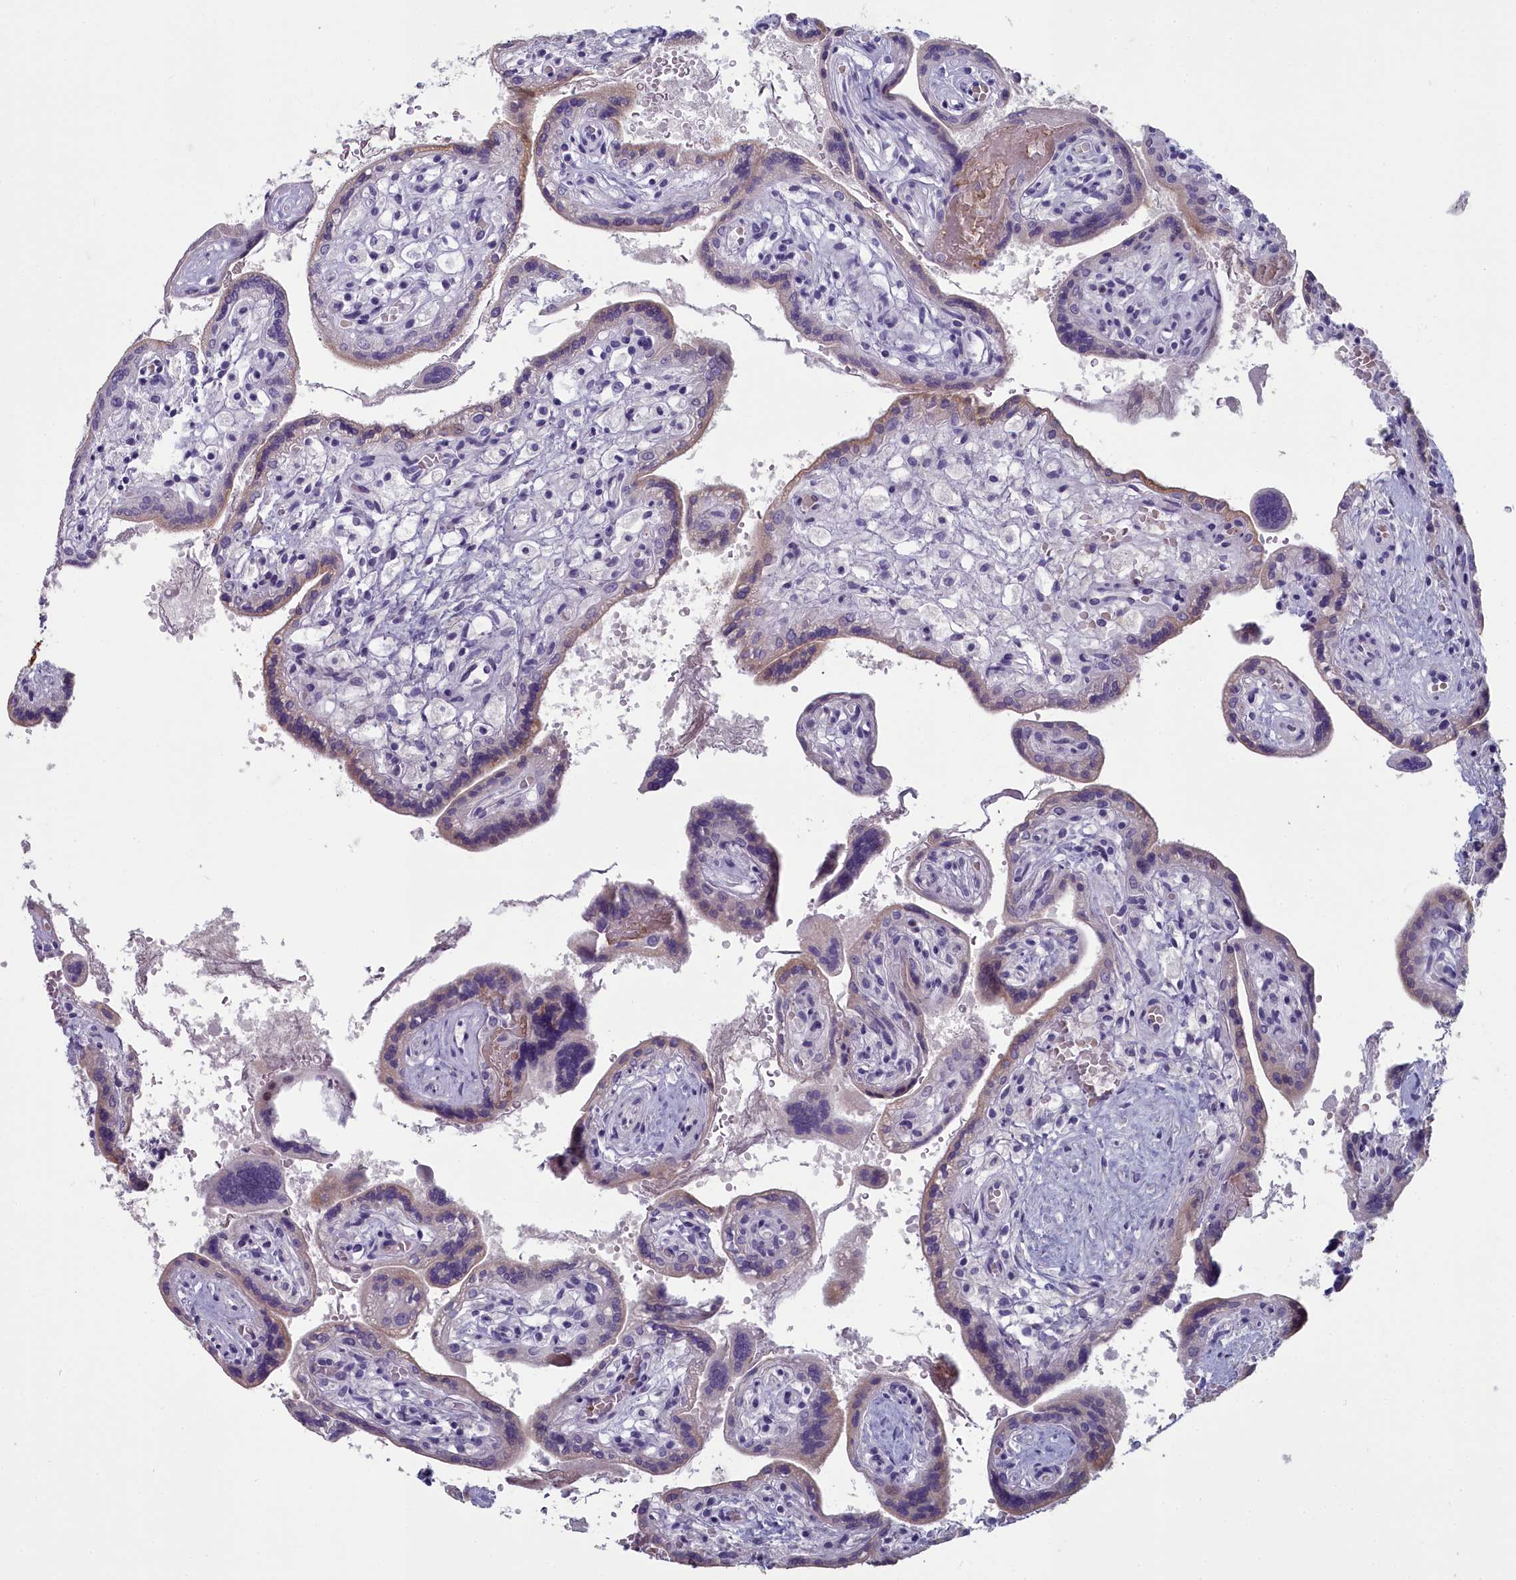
{"staining": {"intensity": "weak", "quantity": "<25%", "location": "cytoplasmic/membranous"}, "tissue": "placenta", "cell_type": "Trophoblastic cells", "image_type": "normal", "snomed": [{"axis": "morphology", "description": "Normal tissue, NOS"}, {"axis": "topography", "description": "Placenta"}], "caption": "The immunohistochemistry (IHC) histopathology image has no significant expression in trophoblastic cells of placenta.", "gene": "INSYN2A", "patient": {"sex": "female", "age": 37}}